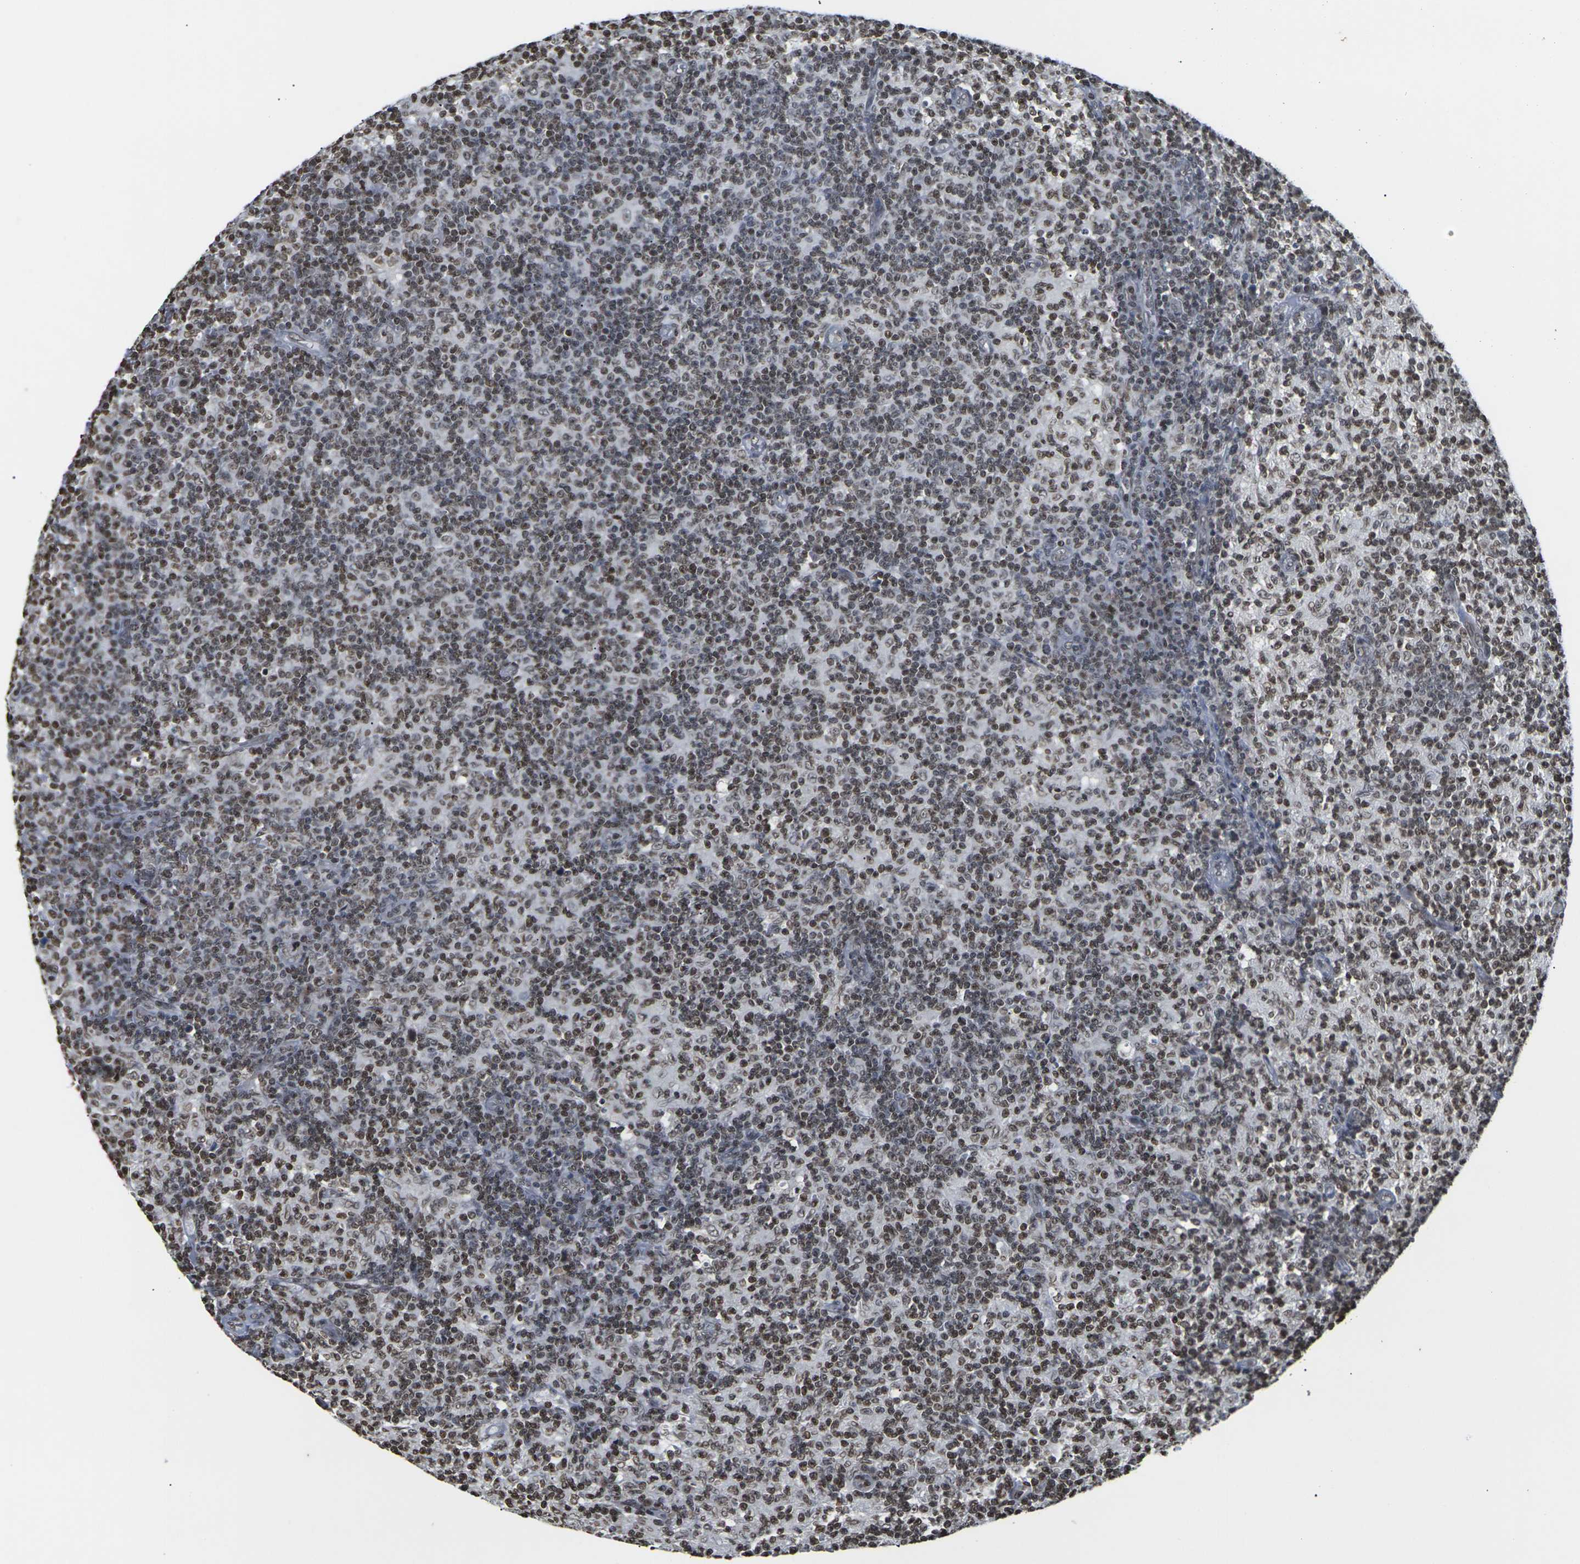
{"staining": {"intensity": "moderate", "quantity": ">75%", "location": "nuclear"}, "tissue": "lymph node", "cell_type": "Germinal center cells", "image_type": "normal", "snomed": [{"axis": "morphology", "description": "Normal tissue, NOS"}, {"axis": "morphology", "description": "Inflammation, NOS"}, {"axis": "topography", "description": "Lymph node"}], "caption": "A histopathology image showing moderate nuclear expression in approximately >75% of germinal center cells in normal lymph node, as visualized by brown immunohistochemical staining.", "gene": "ETV5", "patient": {"sex": "male", "age": 55}}